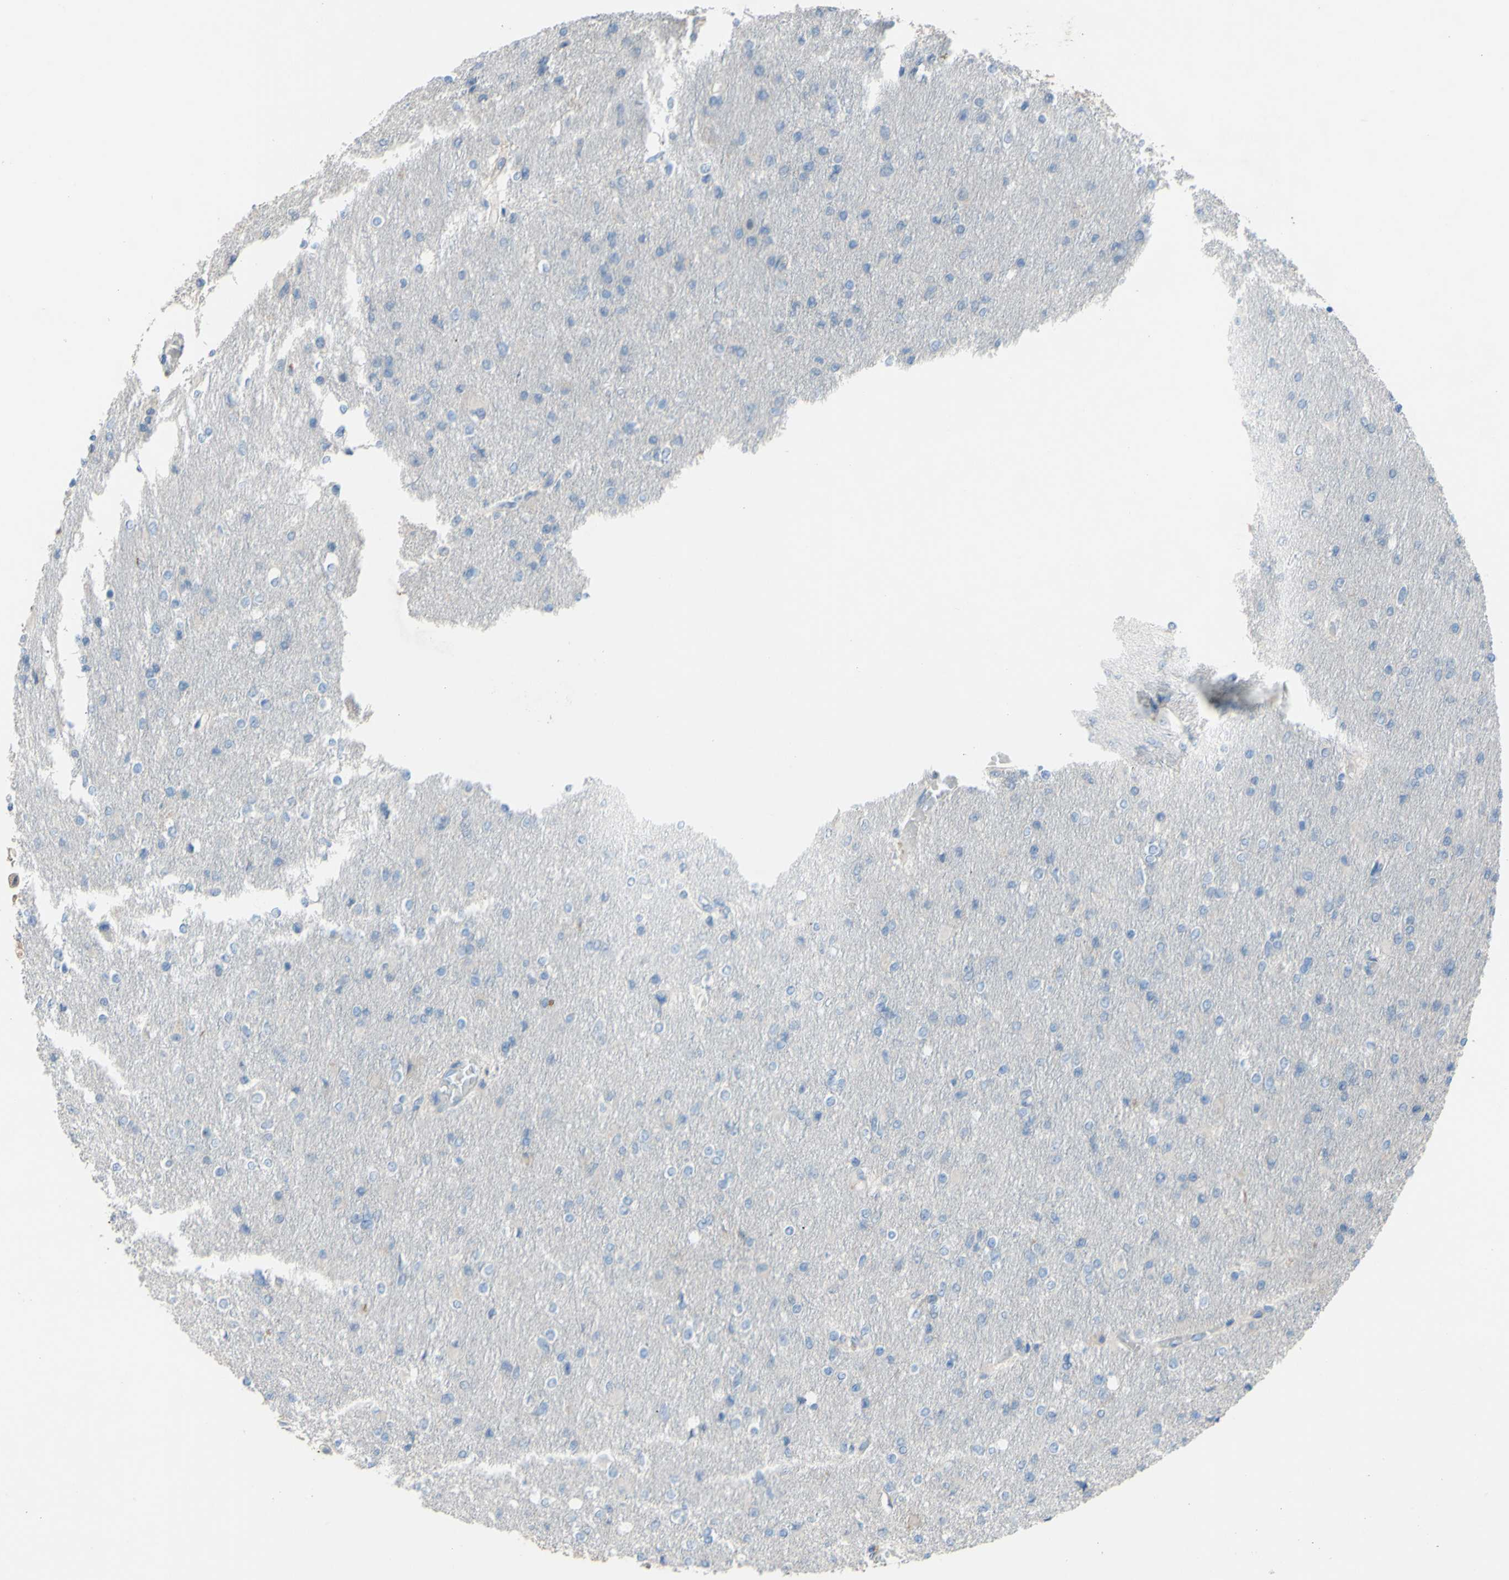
{"staining": {"intensity": "negative", "quantity": "none", "location": "none"}, "tissue": "glioma", "cell_type": "Tumor cells", "image_type": "cancer", "snomed": [{"axis": "morphology", "description": "Glioma, malignant, High grade"}, {"axis": "topography", "description": "Cerebral cortex"}], "caption": "The immunohistochemistry (IHC) photomicrograph has no significant positivity in tumor cells of glioma tissue. (DAB (3,3'-diaminobenzidine) immunohistochemistry (IHC) with hematoxylin counter stain).", "gene": "CDCP1", "patient": {"sex": "female", "age": 36}}